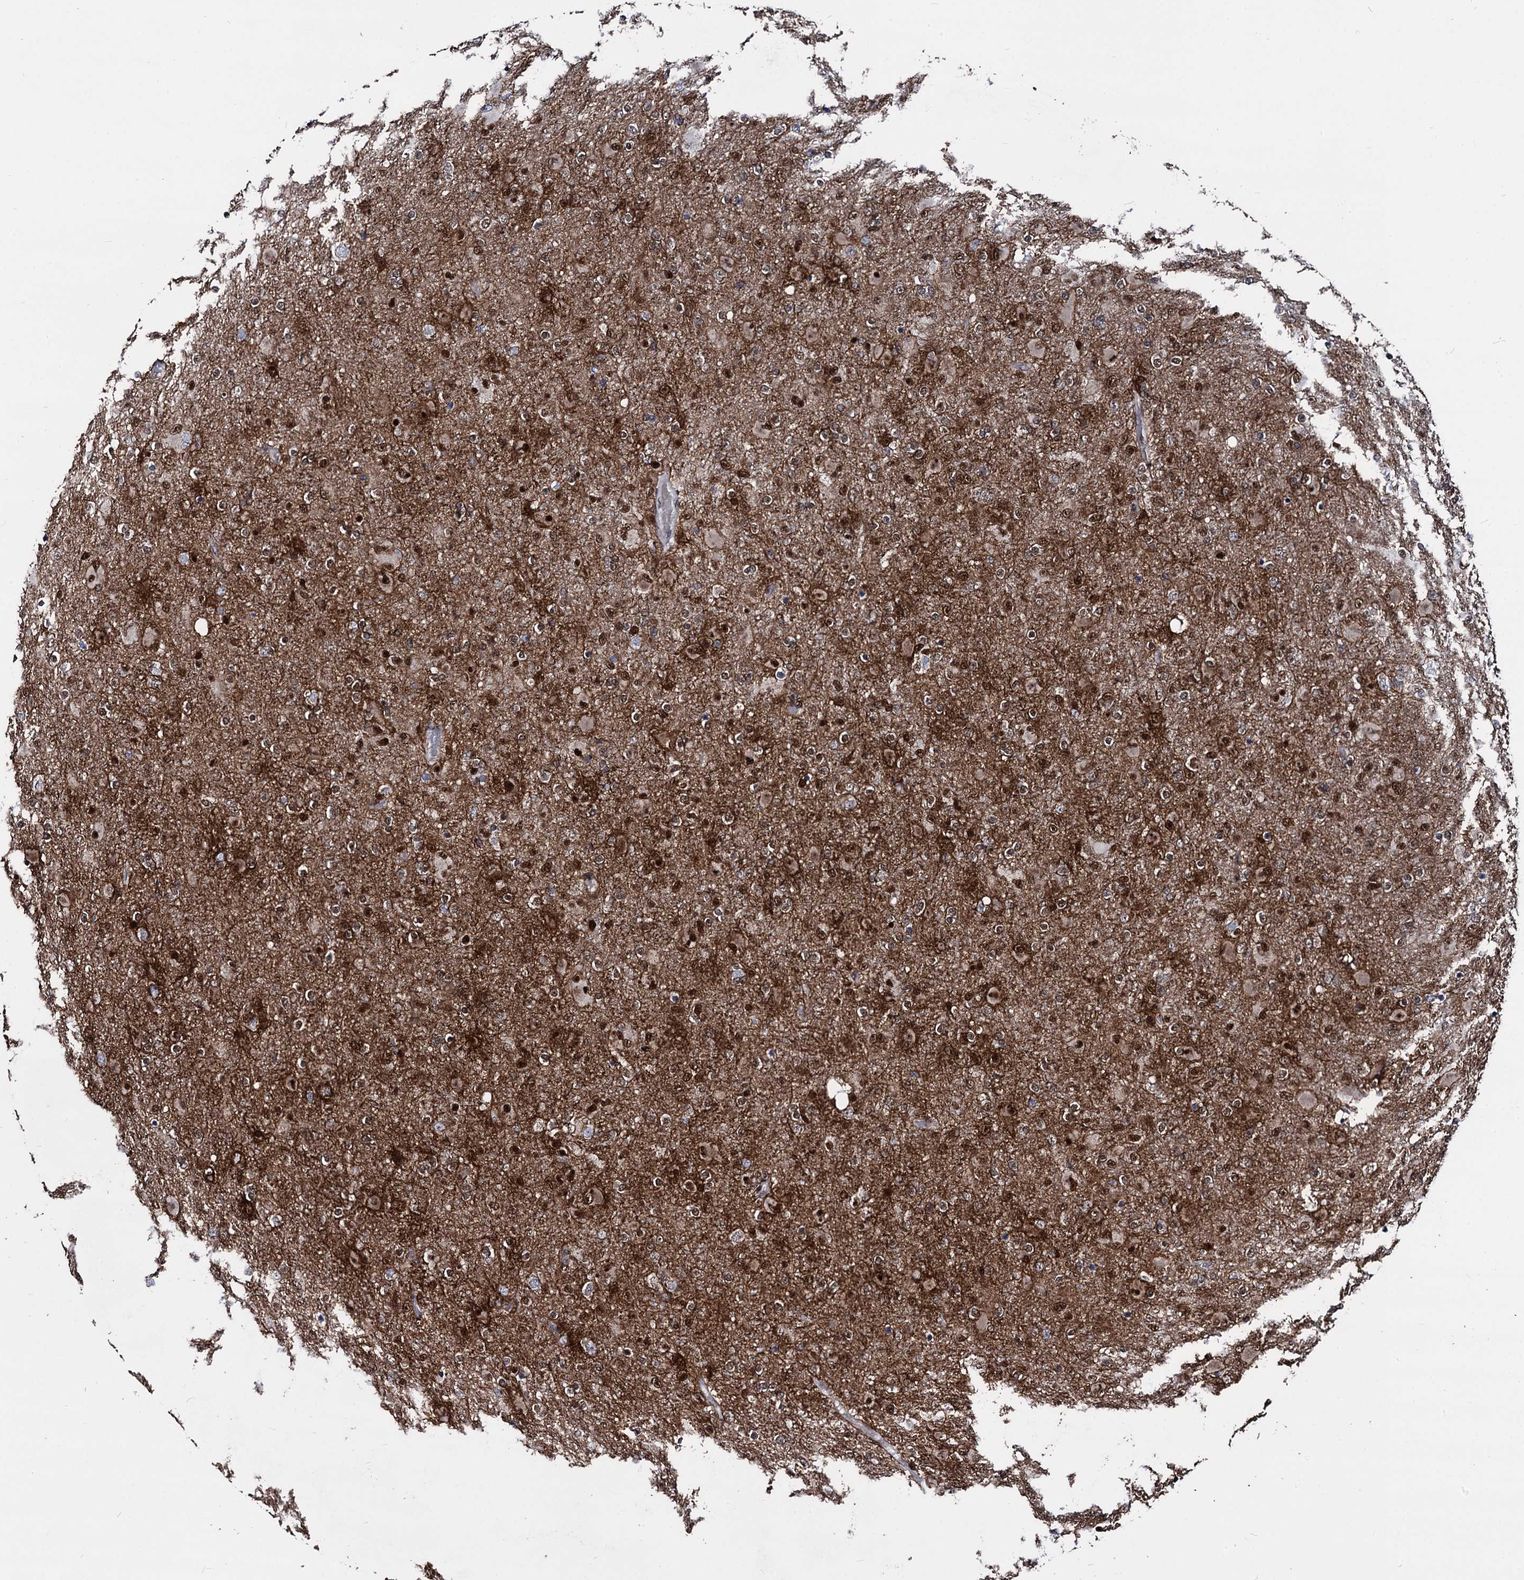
{"staining": {"intensity": "strong", "quantity": ">75%", "location": "cytoplasmic/membranous,nuclear"}, "tissue": "glioma", "cell_type": "Tumor cells", "image_type": "cancer", "snomed": [{"axis": "morphology", "description": "Glioma, malignant, Low grade"}, {"axis": "topography", "description": "Brain"}], "caption": "Protein analysis of glioma tissue reveals strong cytoplasmic/membranous and nuclear expression in about >75% of tumor cells.", "gene": "GALNT11", "patient": {"sex": "male", "age": 65}}